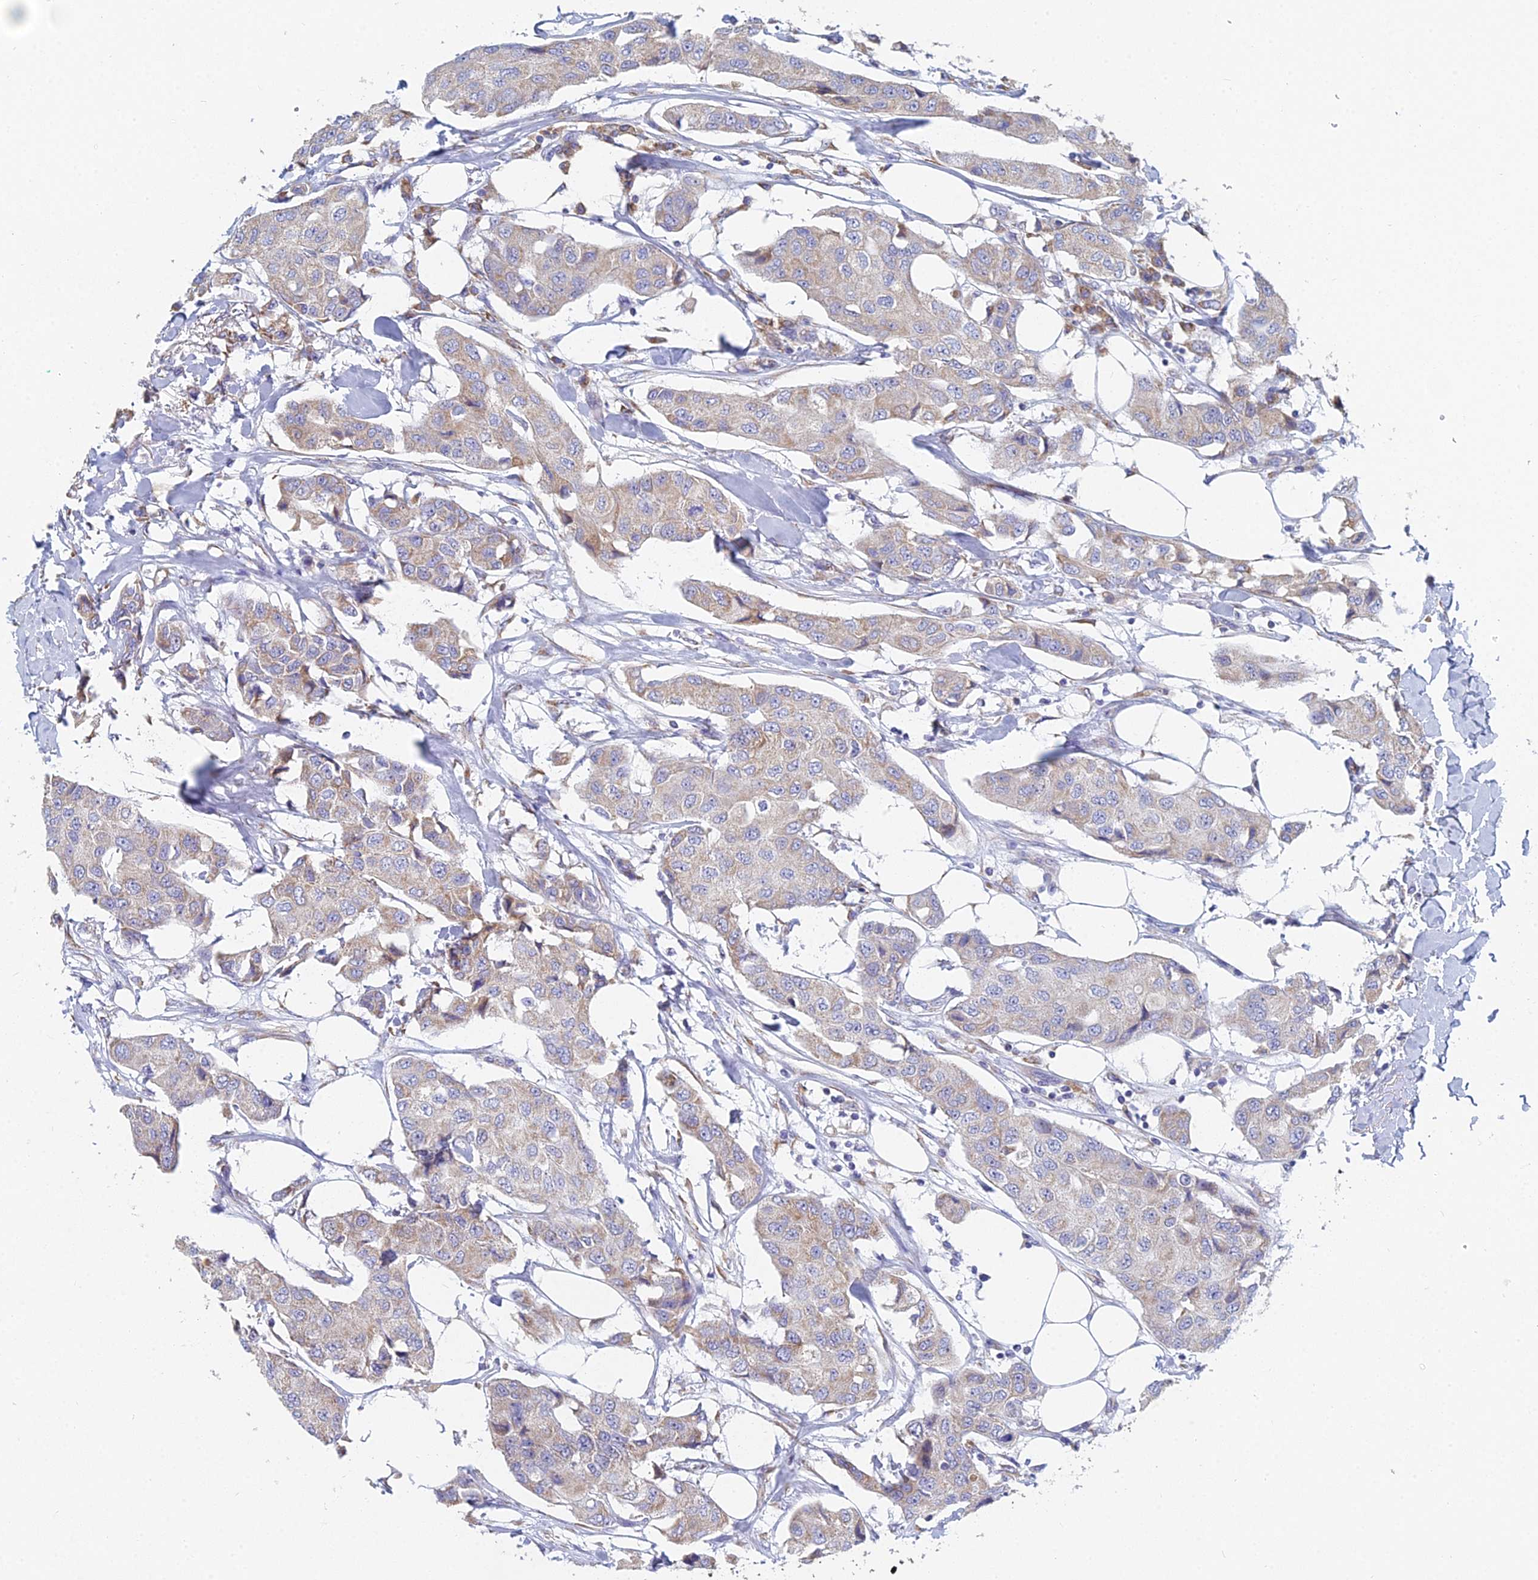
{"staining": {"intensity": "weak", "quantity": "25%-75%", "location": "cytoplasmic/membranous"}, "tissue": "breast cancer", "cell_type": "Tumor cells", "image_type": "cancer", "snomed": [{"axis": "morphology", "description": "Duct carcinoma"}, {"axis": "topography", "description": "Breast"}], "caption": "High-magnification brightfield microscopy of infiltrating ductal carcinoma (breast) stained with DAB (3,3'-diaminobenzidine) (brown) and counterstained with hematoxylin (blue). tumor cells exhibit weak cytoplasmic/membranous expression is appreciated in about25%-75% of cells. (DAB IHC, brown staining for protein, blue staining for nuclei).", "gene": "CRACR2B", "patient": {"sex": "female", "age": 80}}